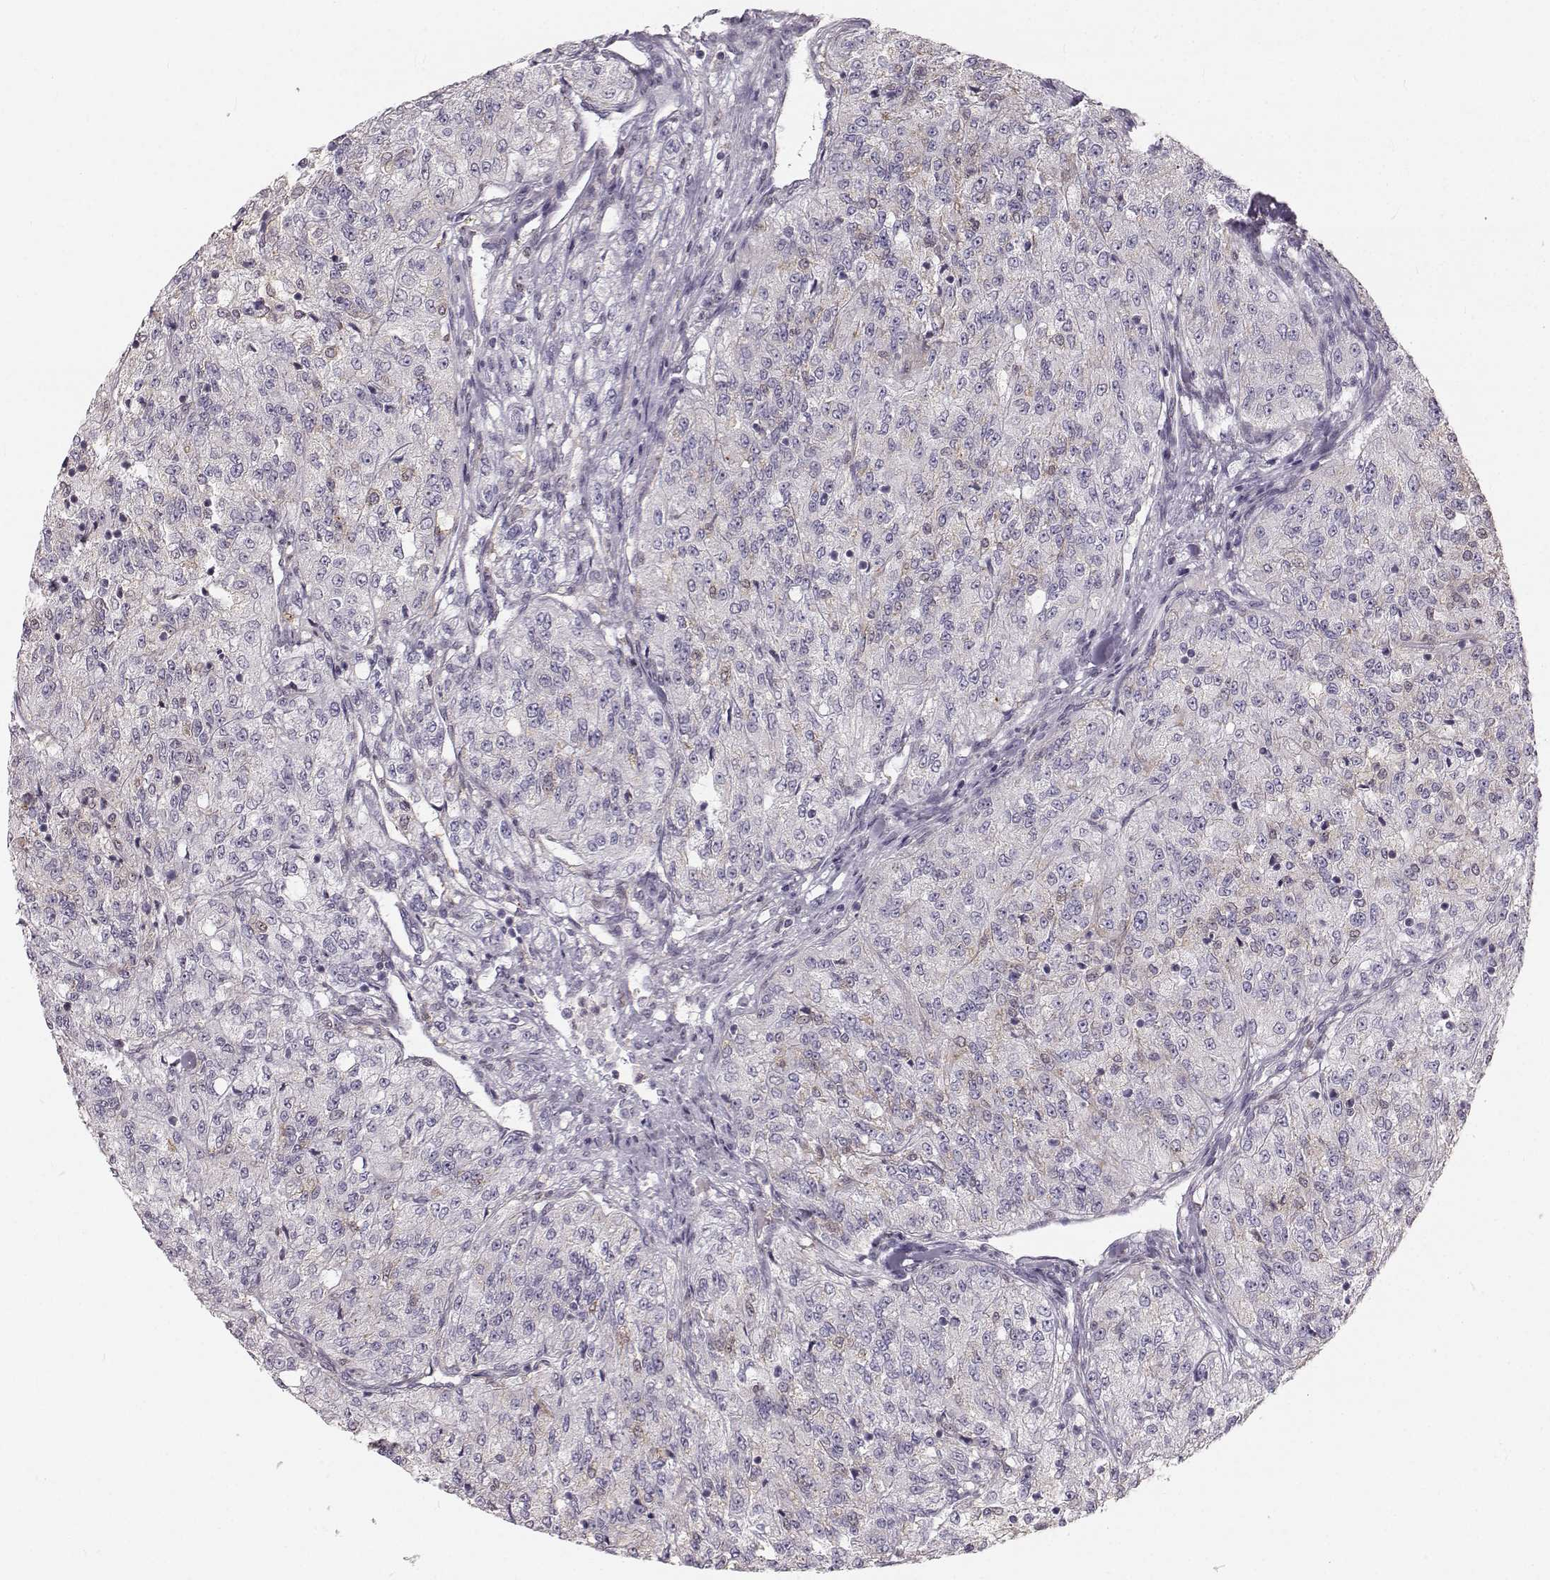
{"staining": {"intensity": "negative", "quantity": "none", "location": "none"}, "tissue": "renal cancer", "cell_type": "Tumor cells", "image_type": "cancer", "snomed": [{"axis": "morphology", "description": "Adenocarcinoma, NOS"}, {"axis": "topography", "description": "Kidney"}], "caption": "Tumor cells show no significant expression in adenocarcinoma (renal).", "gene": "RUNDC3A", "patient": {"sex": "female", "age": 63}}